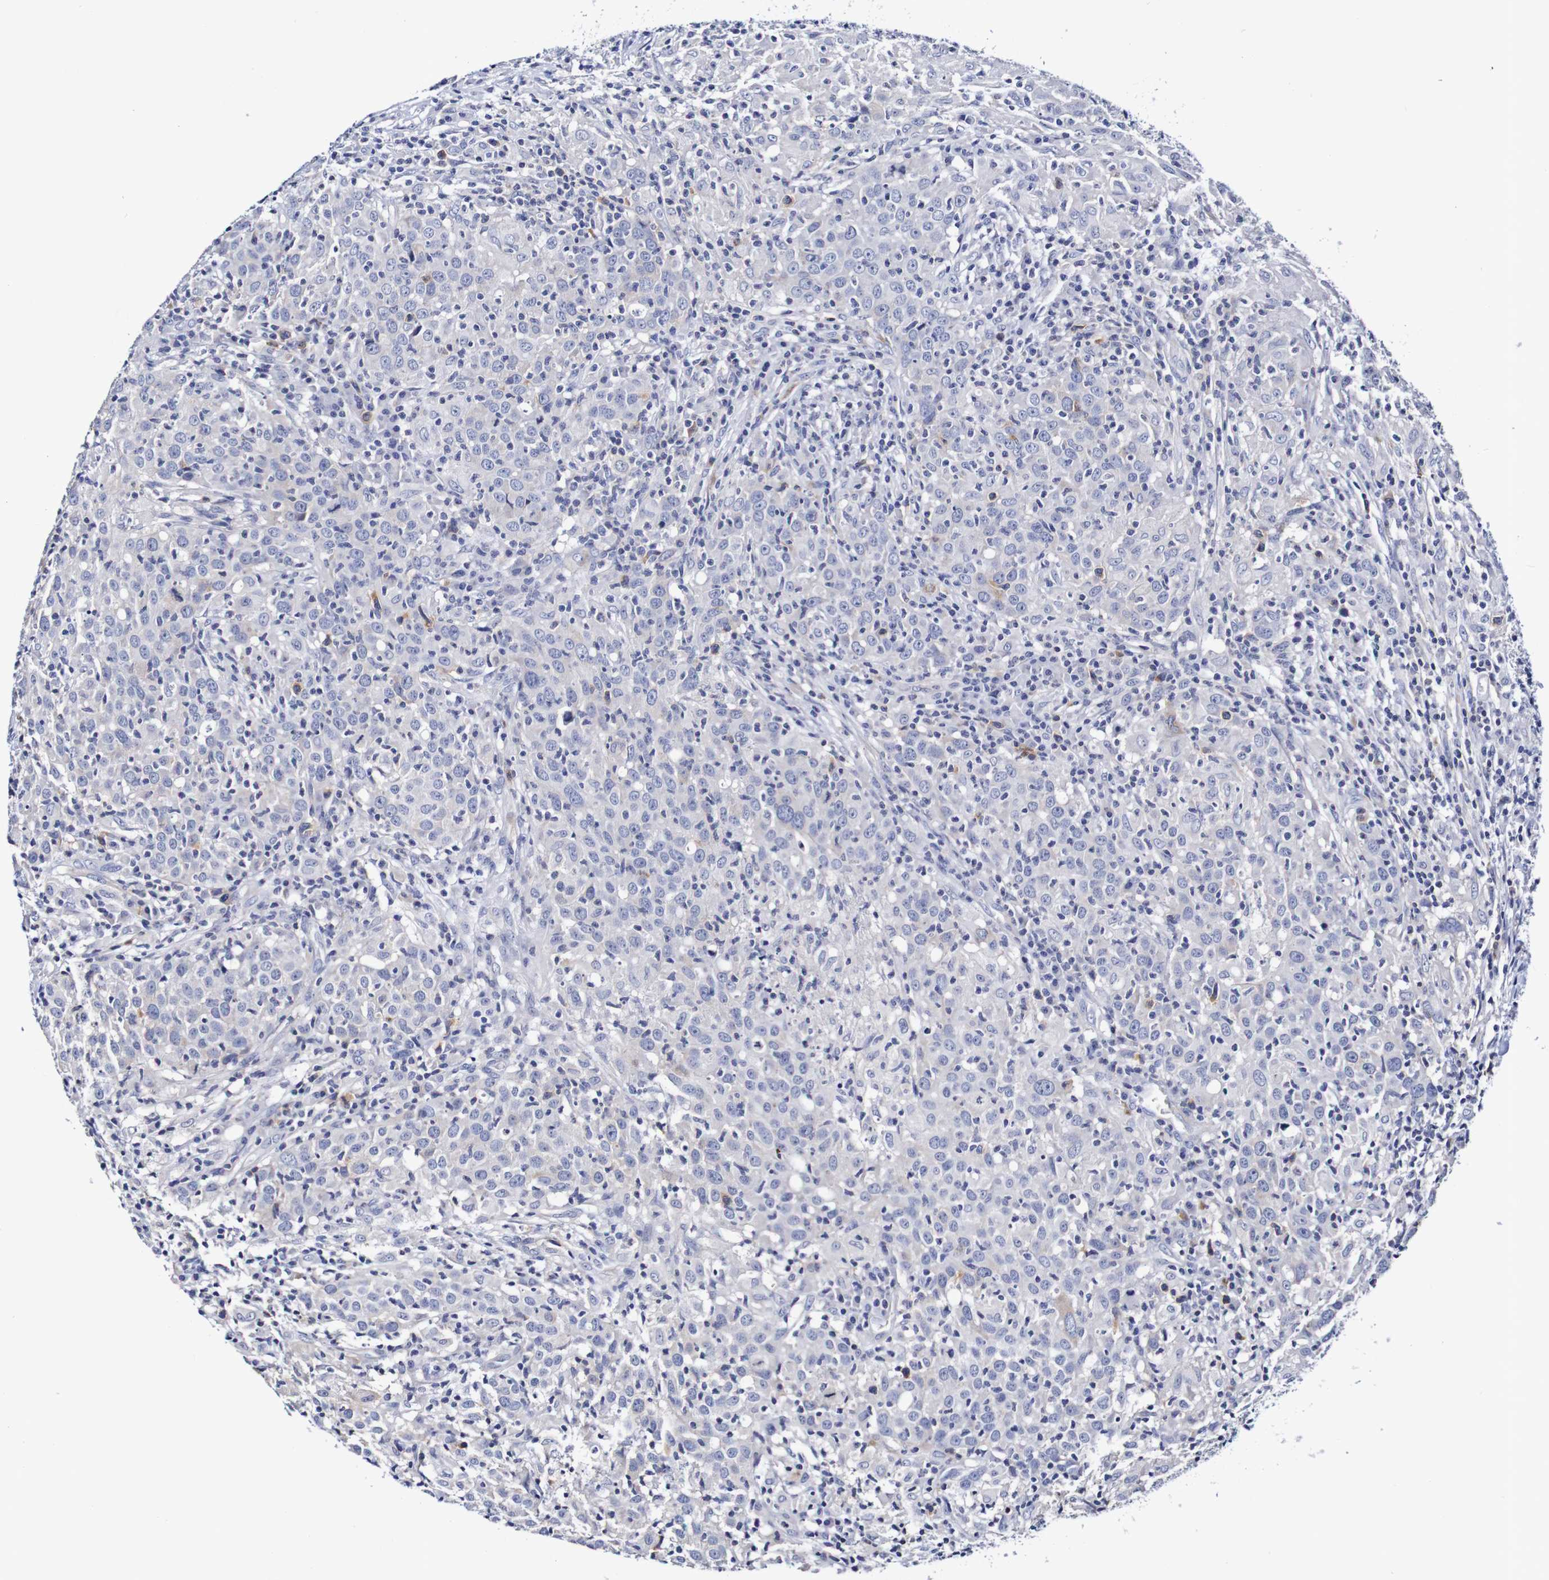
{"staining": {"intensity": "weak", "quantity": "<25%", "location": "cytoplasmic/membranous"}, "tissue": "head and neck cancer", "cell_type": "Tumor cells", "image_type": "cancer", "snomed": [{"axis": "morphology", "description": "Adenocarcinoma, NOS"}, {"axis": "topography", "description": "Salivary gland"}, {"axis": "topography", "description": "Head-Neck"}], "caption": "Human head and neck adenocarcinoma stained for a protein using immunohistochemistry (IHC) exhibits no staining in tumor cells.", "gene": "ACVR1C", "patient": {"sex": "female", "age": 65}}